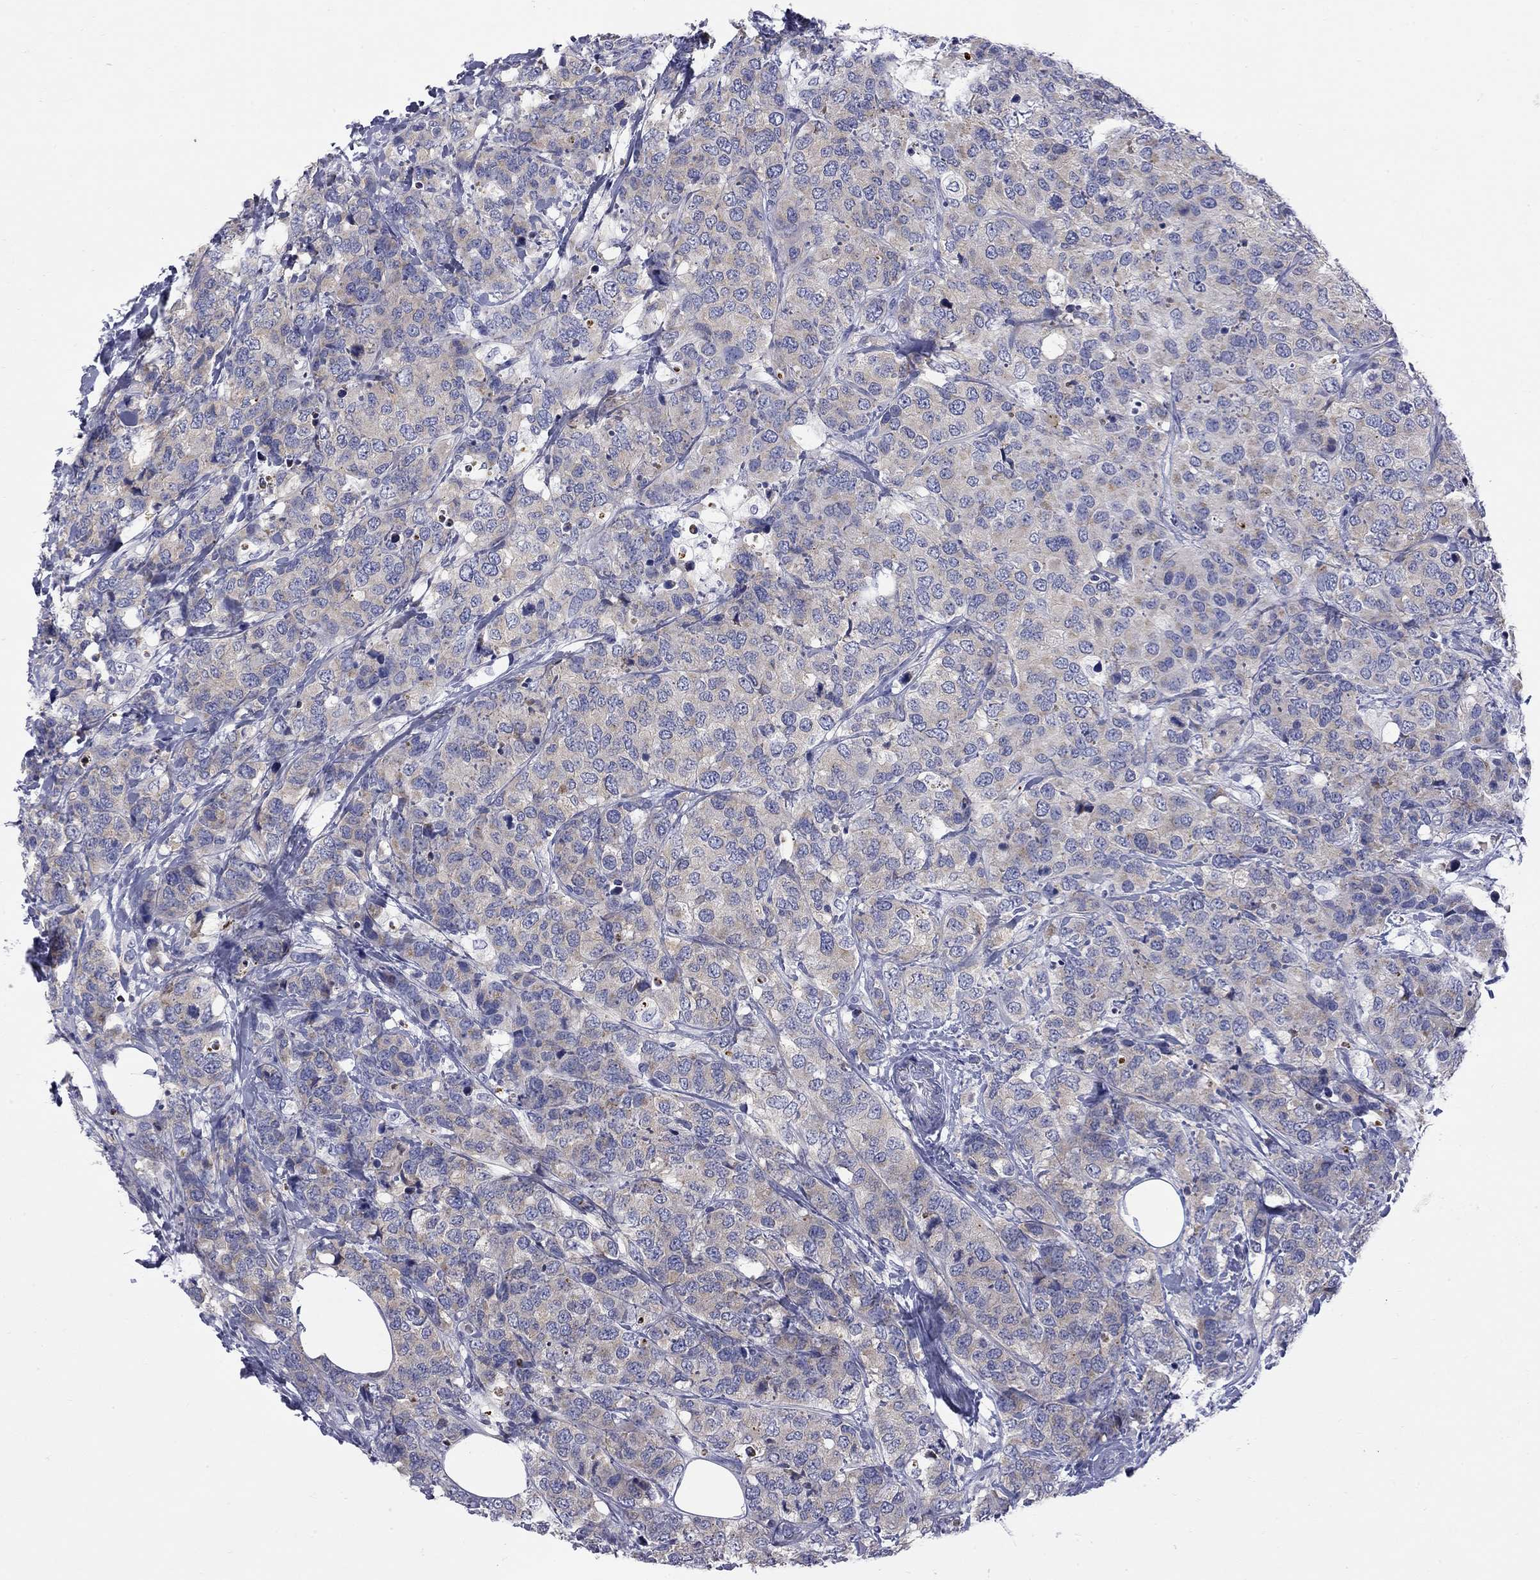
{"staining": {"intensity": "weak", "quantity": "25%-75%", "location": "cytoplasmic/membranous"}, "tissue": "breast cancer", "cell_type": "Tumor cells", "image_type": "cancer", "snomed": [{"axis": "morphology", "description": "Lobular carcinoma"}, {"axis": "topography", "description": "Breast"}], "caption": "Lobular carcinoma (breast) tissue demonstrates weak cytoplasmic/membranous staining in about 25%-75% of tumor cells, visualized by immunohistochemistry.", "gene": "ABCB4", "patient": {"sex": "female", "age": 59}}